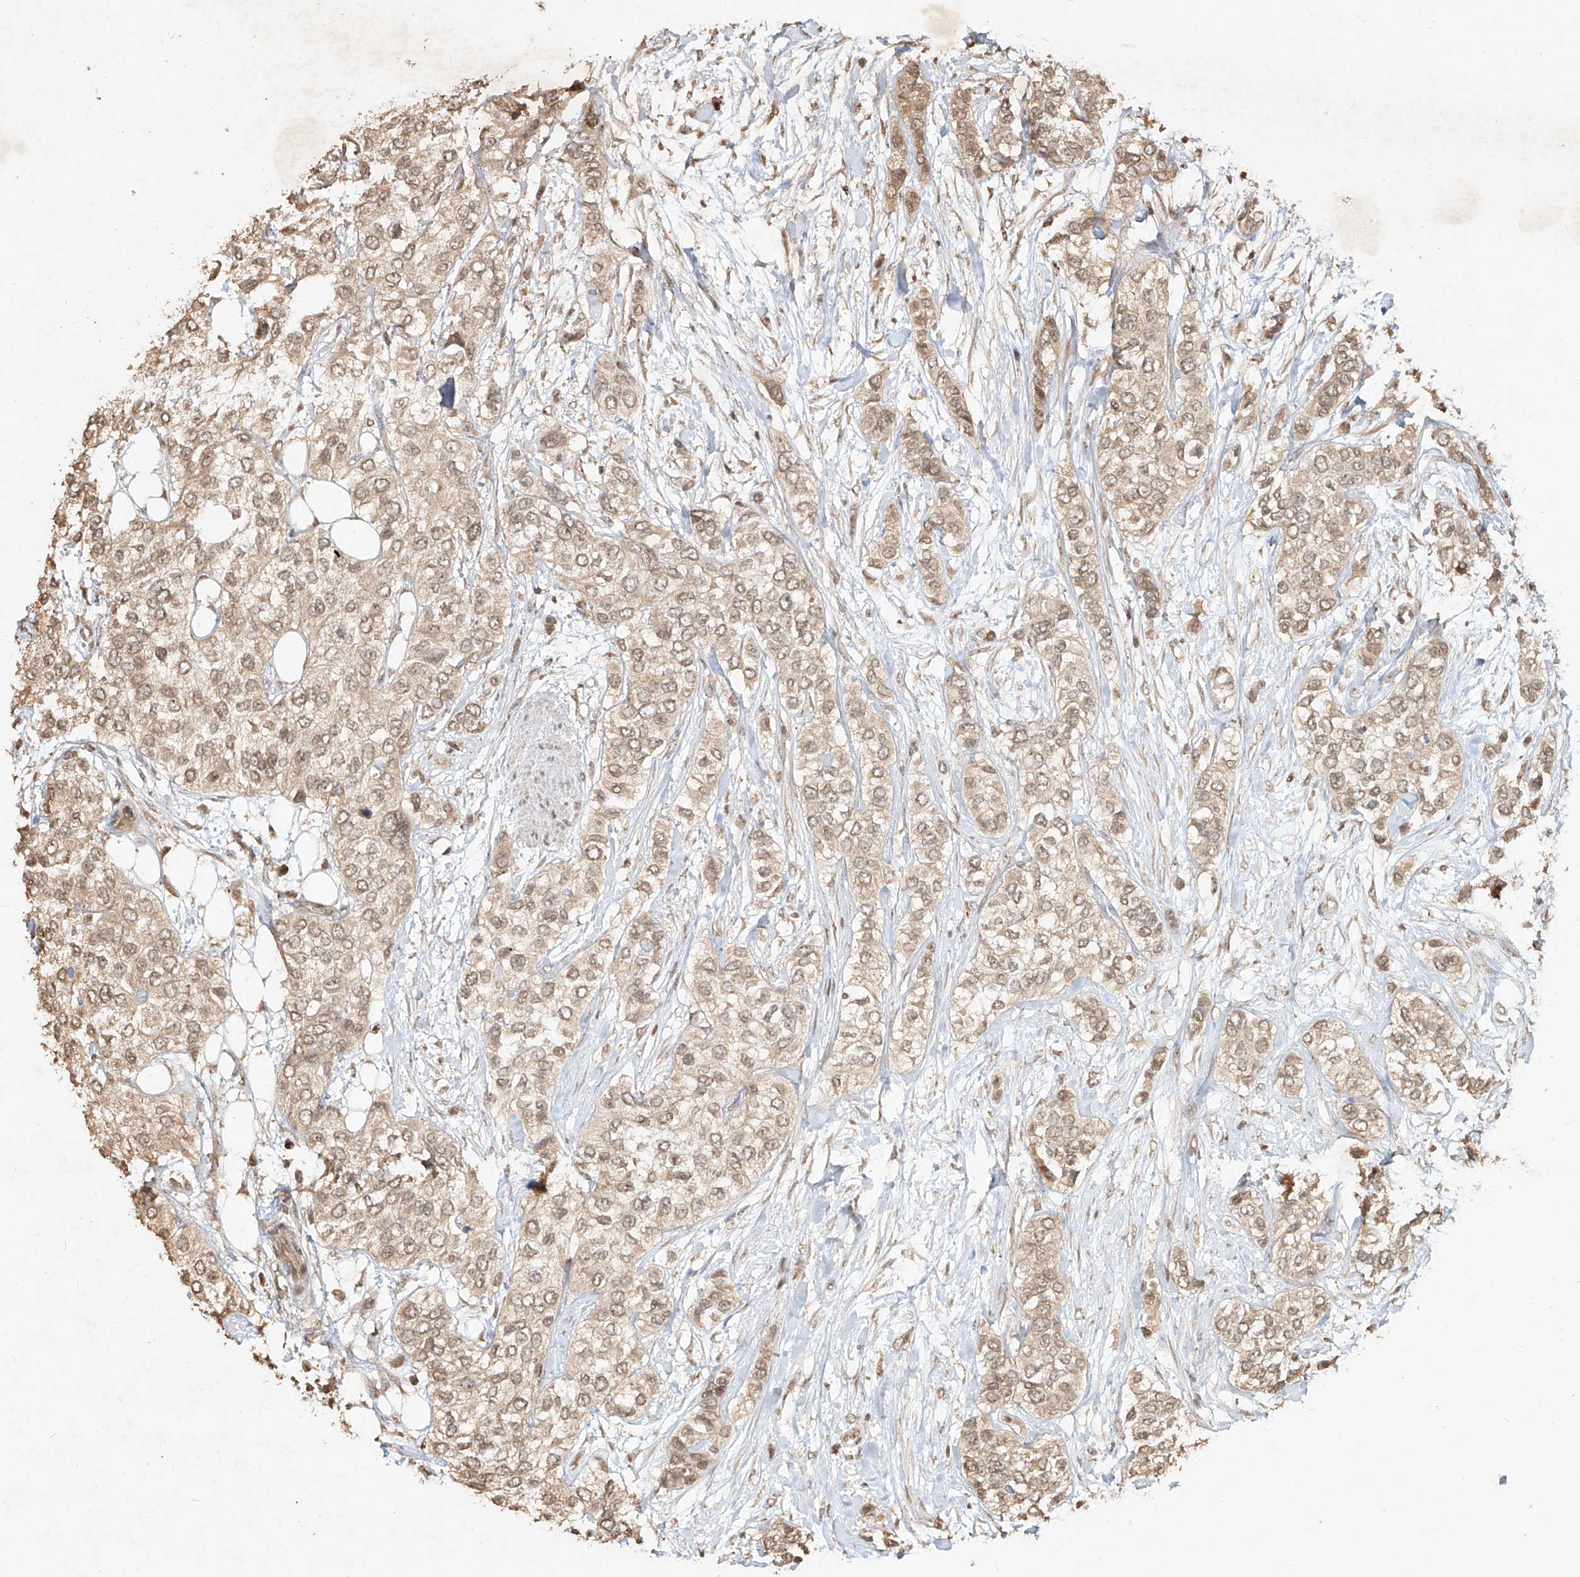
{"staining": {"intensity": "weak", "quantity": ">75%", "location": "nuclear"}, "tissue": "urothelial cancer", "cell_type": "Tumor cells", "image_type": "cancer", "snomed": [{"axis": "morphology", "description": "Urothelial carcinoma, High grade"}, {"axis": "topography", "description": "Urinary bladder"}], "caption": "High-grade urothelial carcinoma stained for a protein exhibits weak nuclear positivity in tumor cells. (brown staining indicates protein expression, while blue staining denotes nuclei).", "gene": "UBE2K", "patient": {"sex": "female", "age": 56}}